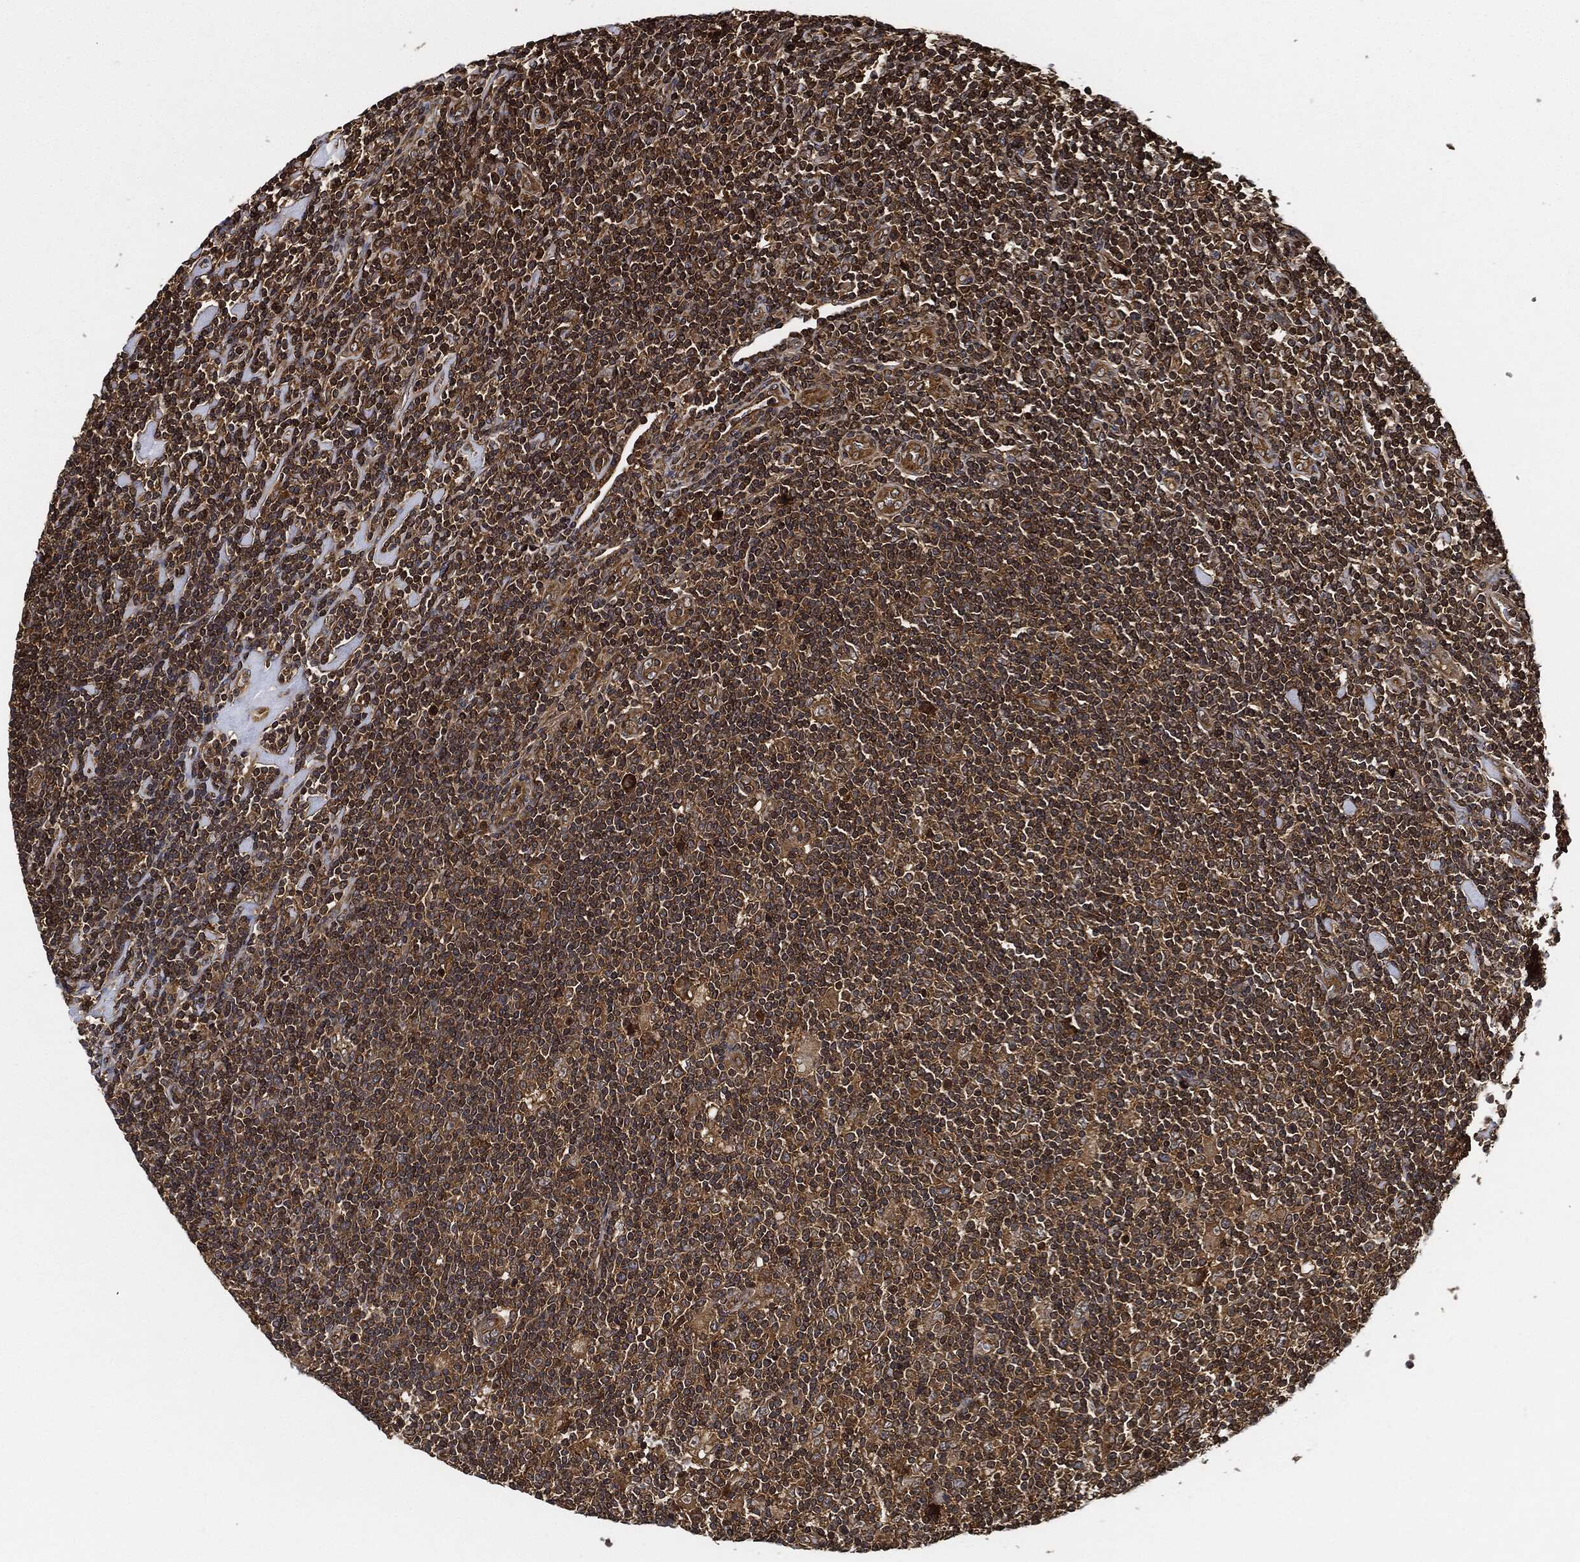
{"staining": {"intensity": "moderate", "quantity": ">75%", "location": "cytoplasmic/membranous"}, "tissue": "lymphoma", "cell_type": "Tumor cells", "image_type": "cancer", "snomed": [{"axis": "morphology", "description": "Hodgkin's disease, NOS"}, {"axis": "topography", "description": "Lymph node"}], "caption": "Protein expression analysis of Hodgkin's disease exhibits moderate cytoplasmic/membranous expression in about >75% of tumor cells.", "gene": "CEP290", "patient": {"sex": "male", "age": 40}}